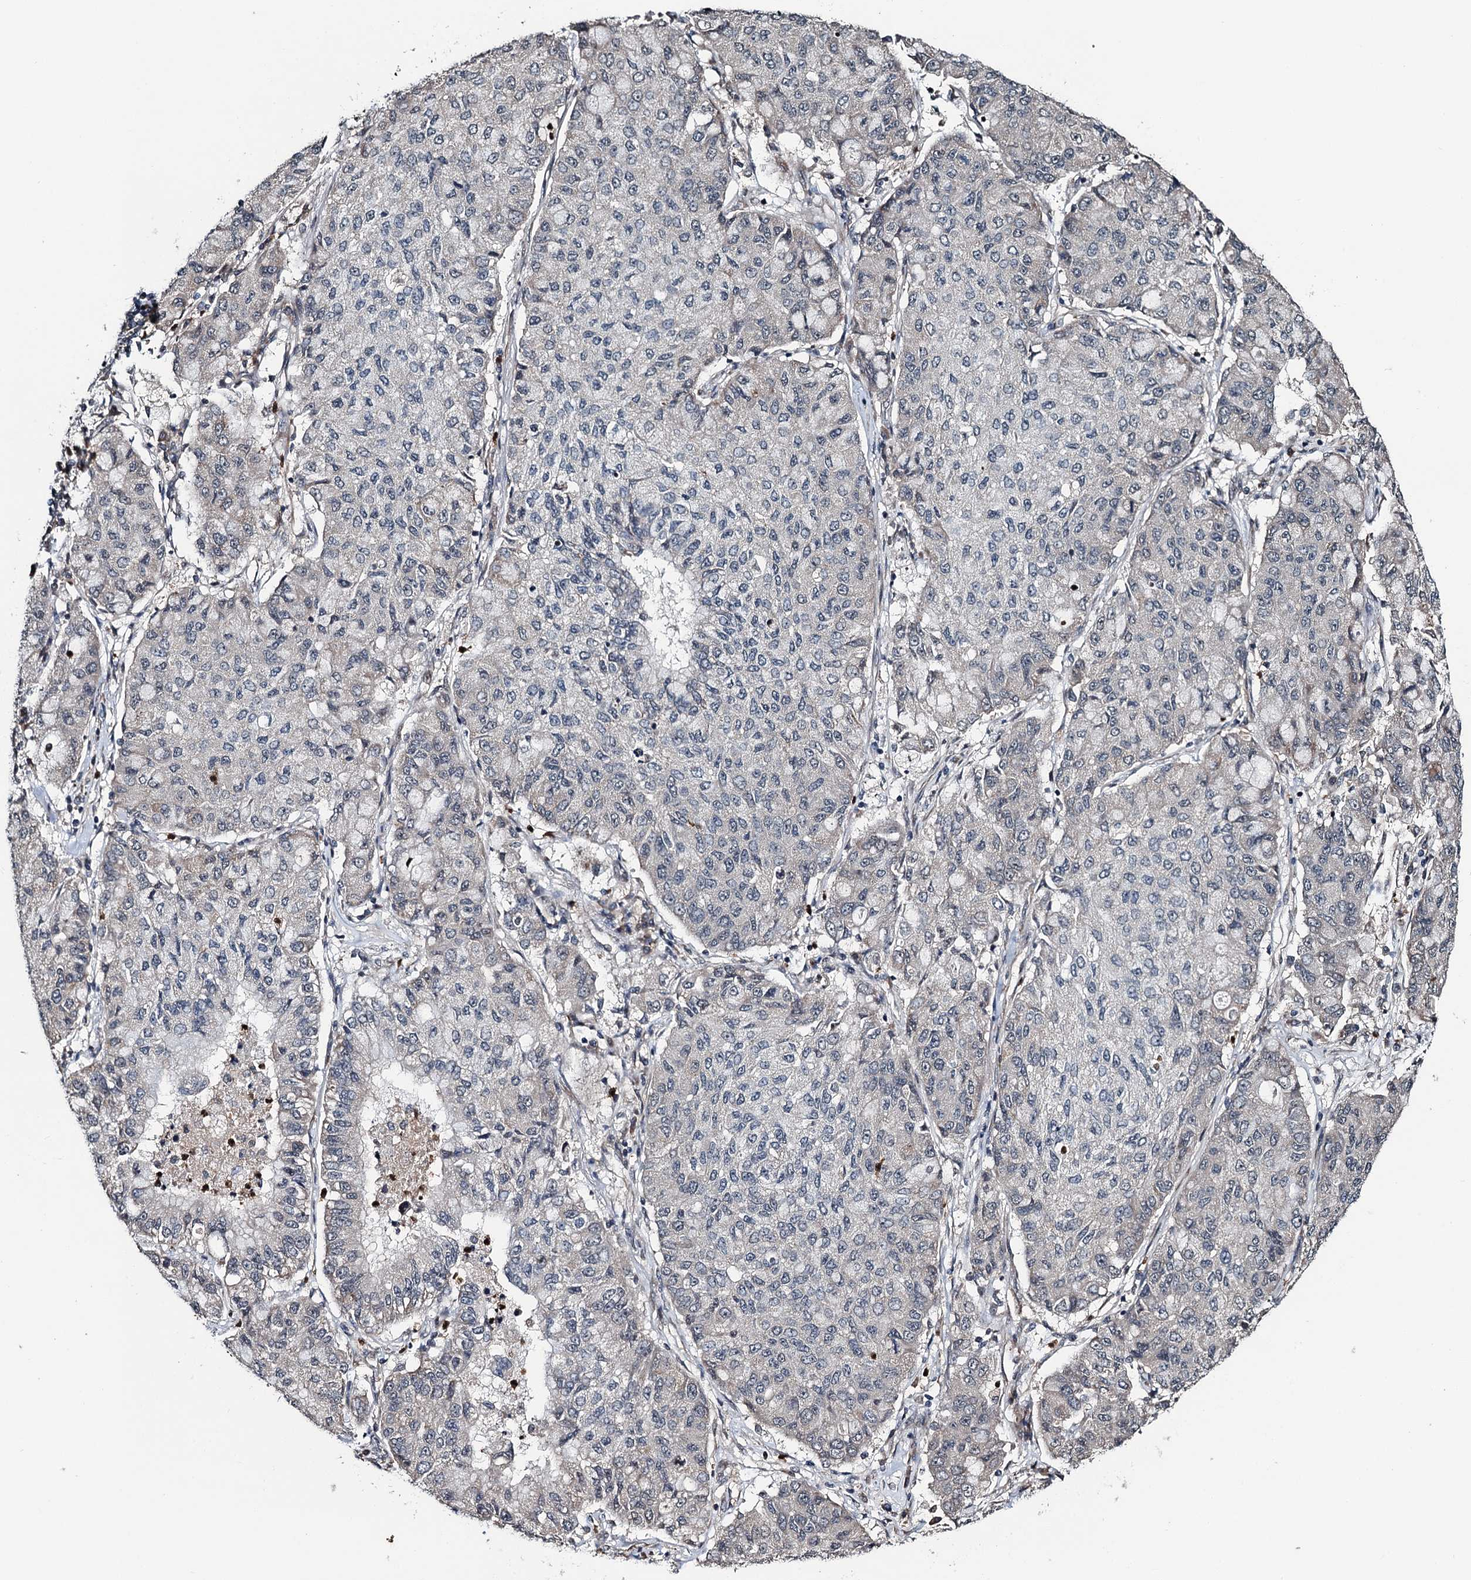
{"staining": {"intensity": "negative", "quantity": "none", "location": "none"}, "tissue": "lung cancer", "cell_type": "Tumor cells", "image_type": "cancer", "snomed": [{"axis": "morphology", "description": "Squamous cell carcinoma, NOS"}, {"axis": "topography", "description": "Lung"}], "caption": "DAB immunohistochemical staining of lung squamous cell carcinoma shows no significant expression in tumor cells.", "gene": "WHAMM", "patient": {"sex": "male", "age": 74}}